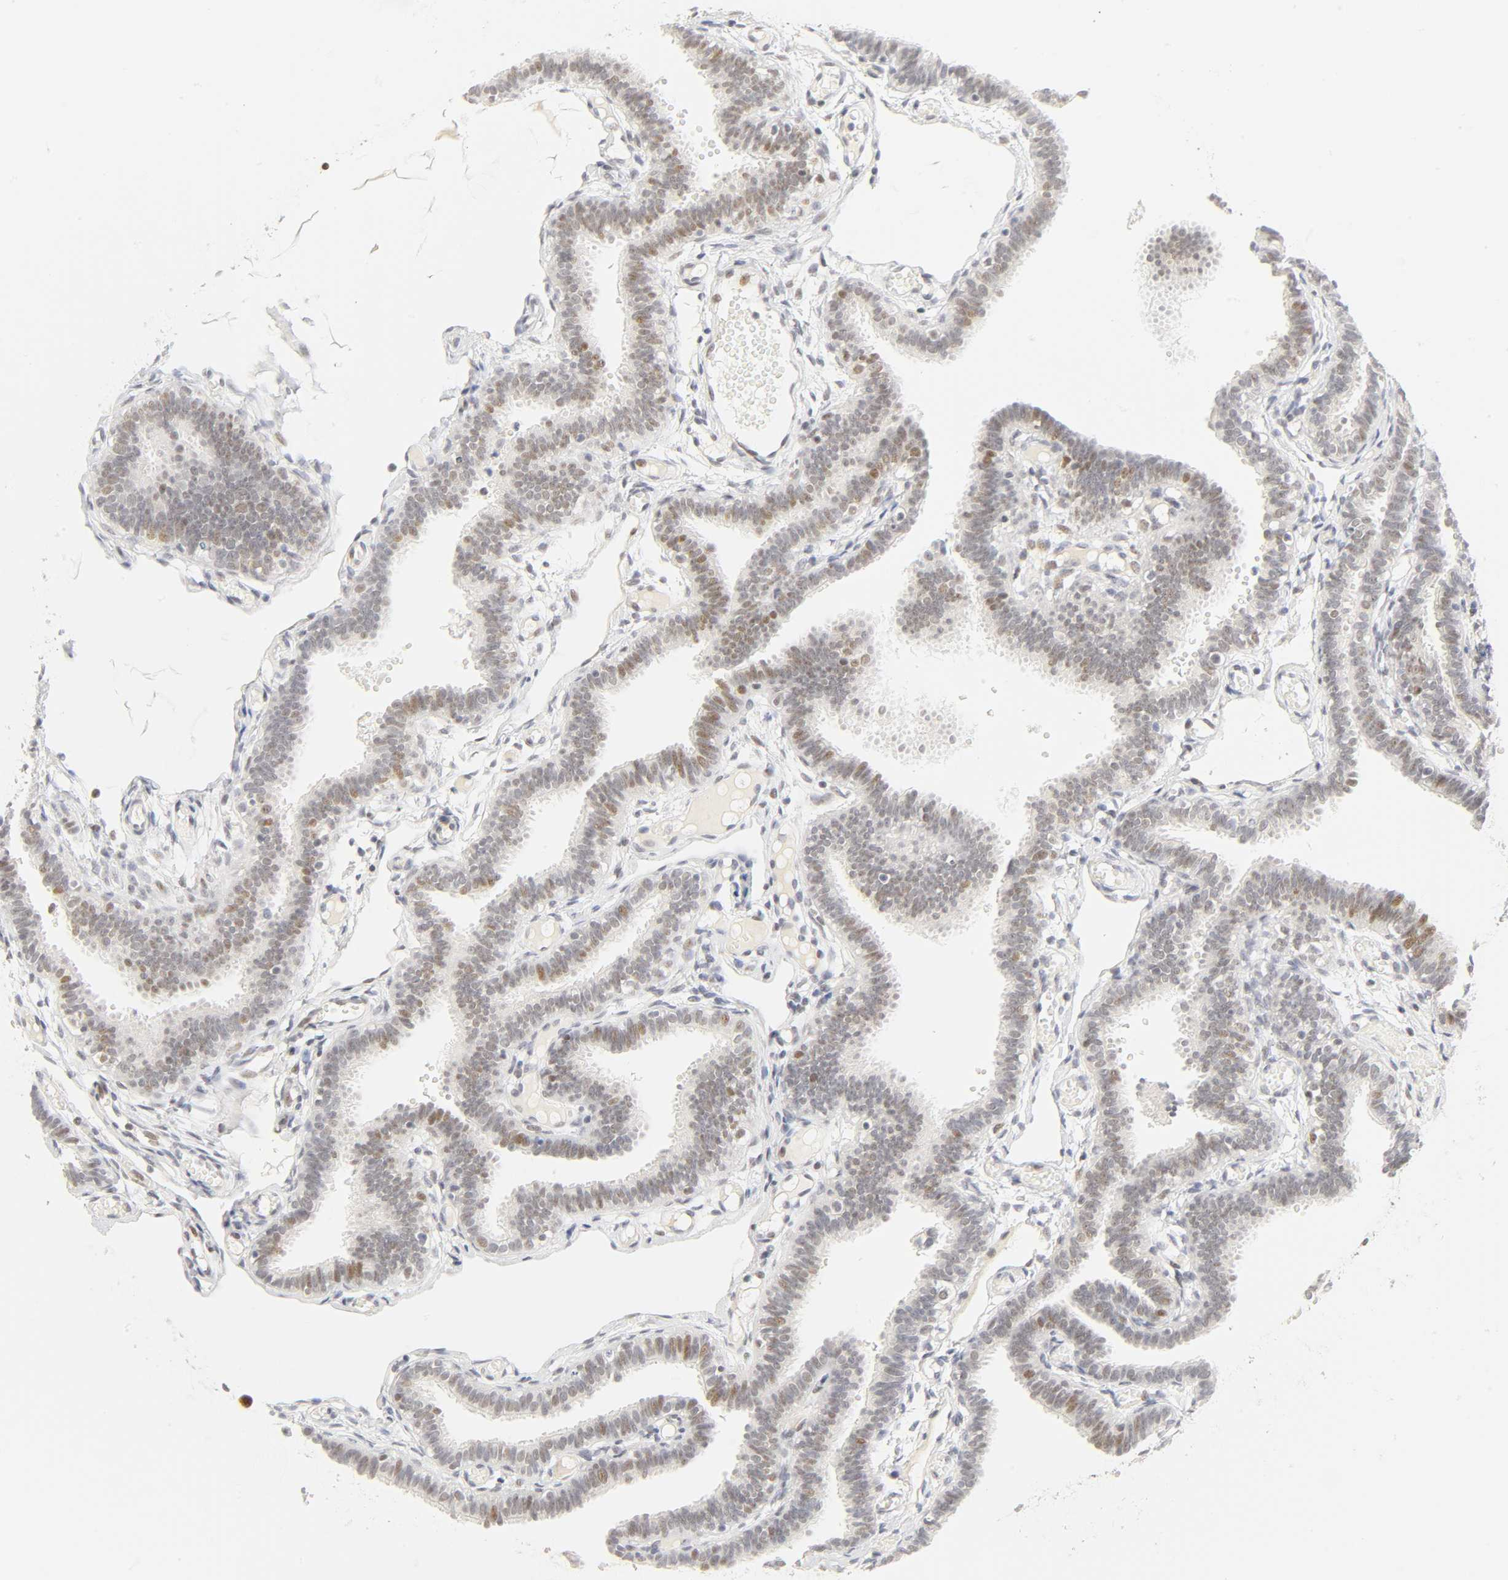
{"staining": {"intensity": "moderate", "quantity": "25%-75%", "location": "nuclear"}, "tissue": "fallopian tube", "cell_type": "Glandular cells", "image_type": "normal", "snomed": [{"axis": "morphology", "description": "Normal tissue, NOS"}, {"axis": "topography", "description": "Fallopian tube"}], "caption": "Protein staining exhibits moderate nuclear expression in about 25%-75% of glandular cells in unremarkable fallopian tube.", "gene": "MNAT1", "patient": {"sex": "female", "age": 29}}